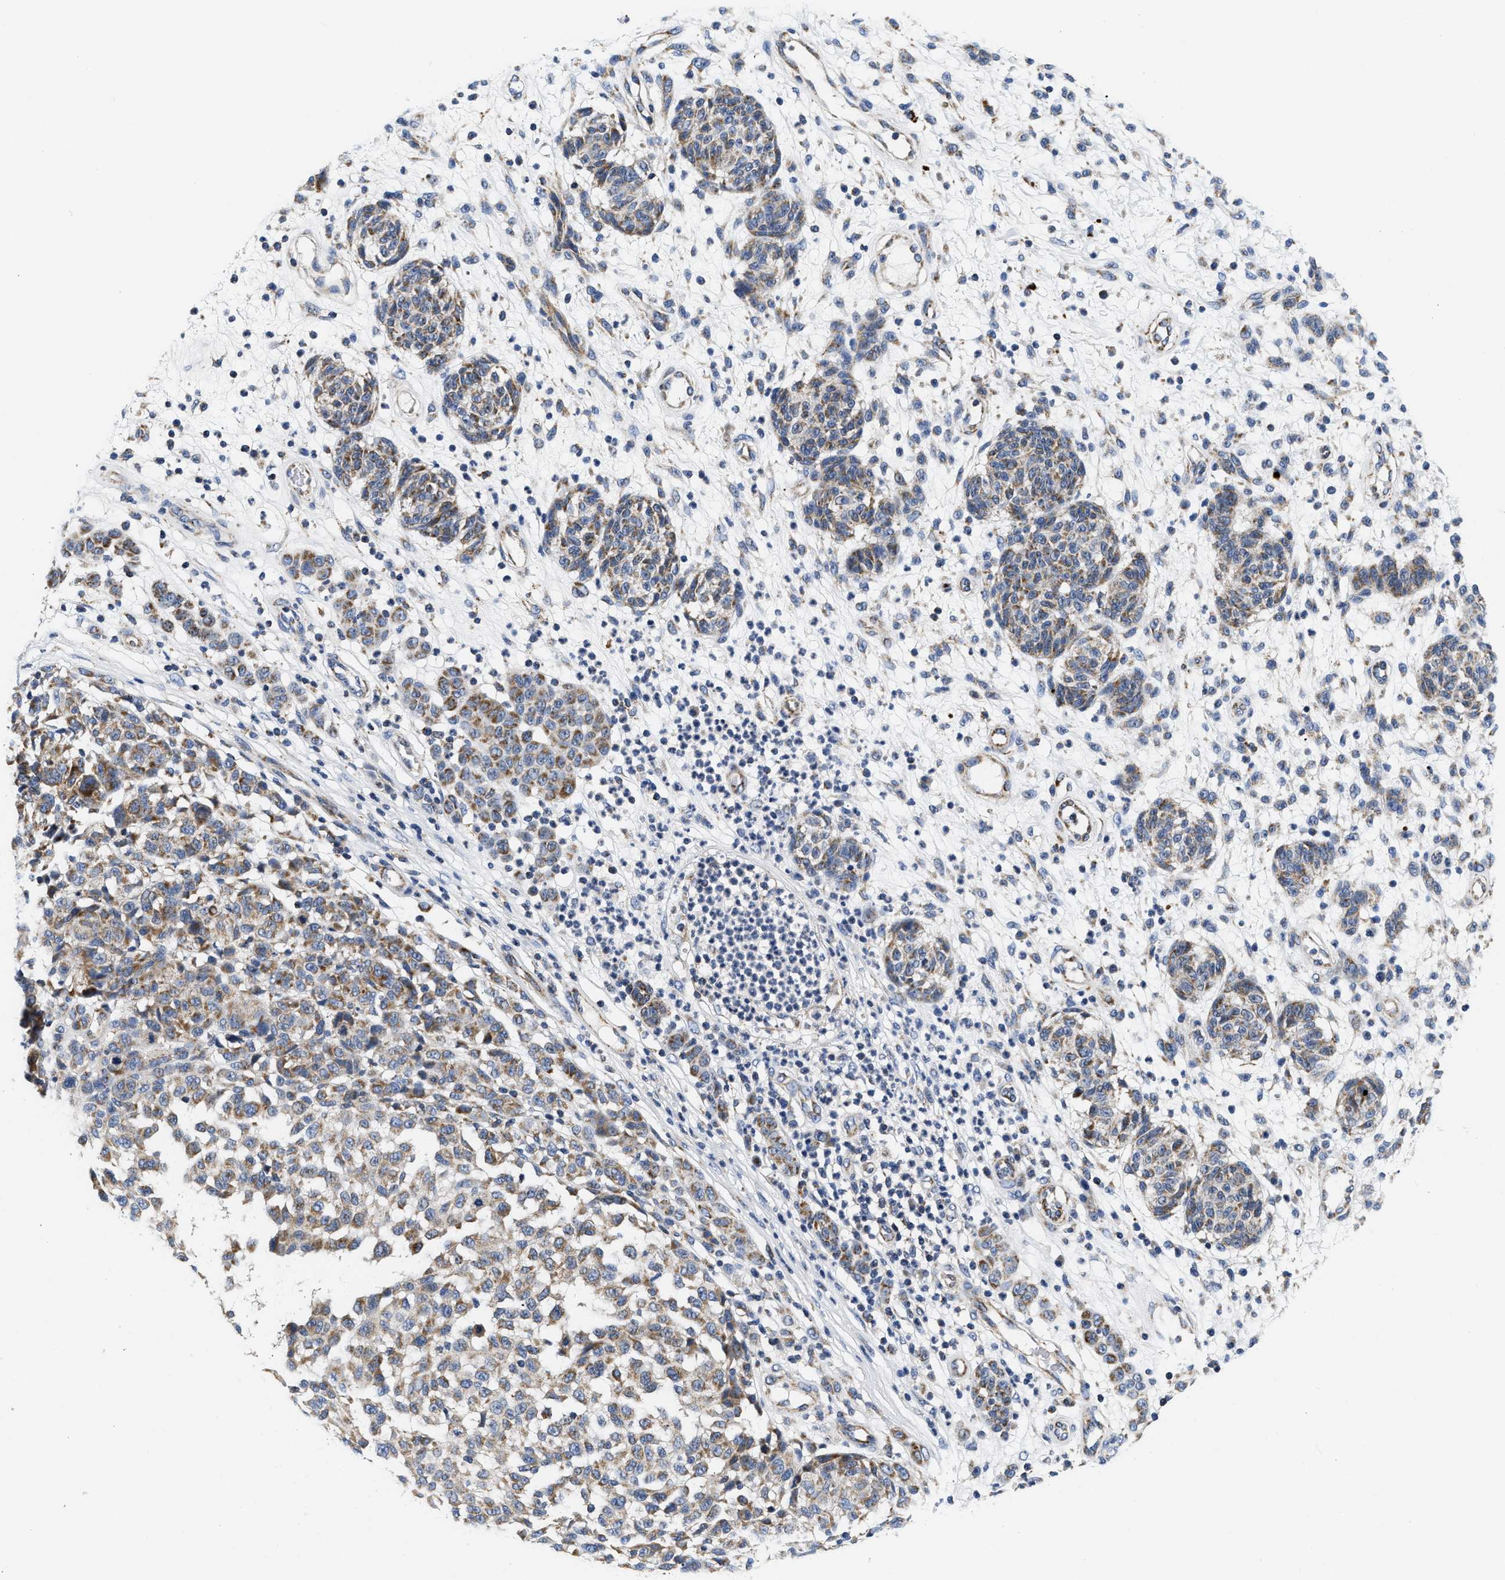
{"staining": {"intensity": "moderate", "quantity": ">75%", "location": "cytoplasmic/membranous"}, "tissue": "melanoma", "cell_type": "Tumor cells", "image_type": "cancer", "snomed": [{"axis": "morphology", "description": "Malignant melanoma, NOS"}, {"axis": "topography", "description": "Skin"}], "caption": "This image demonstrates IHC staining of melanoma, with medium moderate cytoplasmic/membranous staining in about >75% of tumor cells.", "gene": "PDP1", "patient": {"sex": "male", "age": 59}}